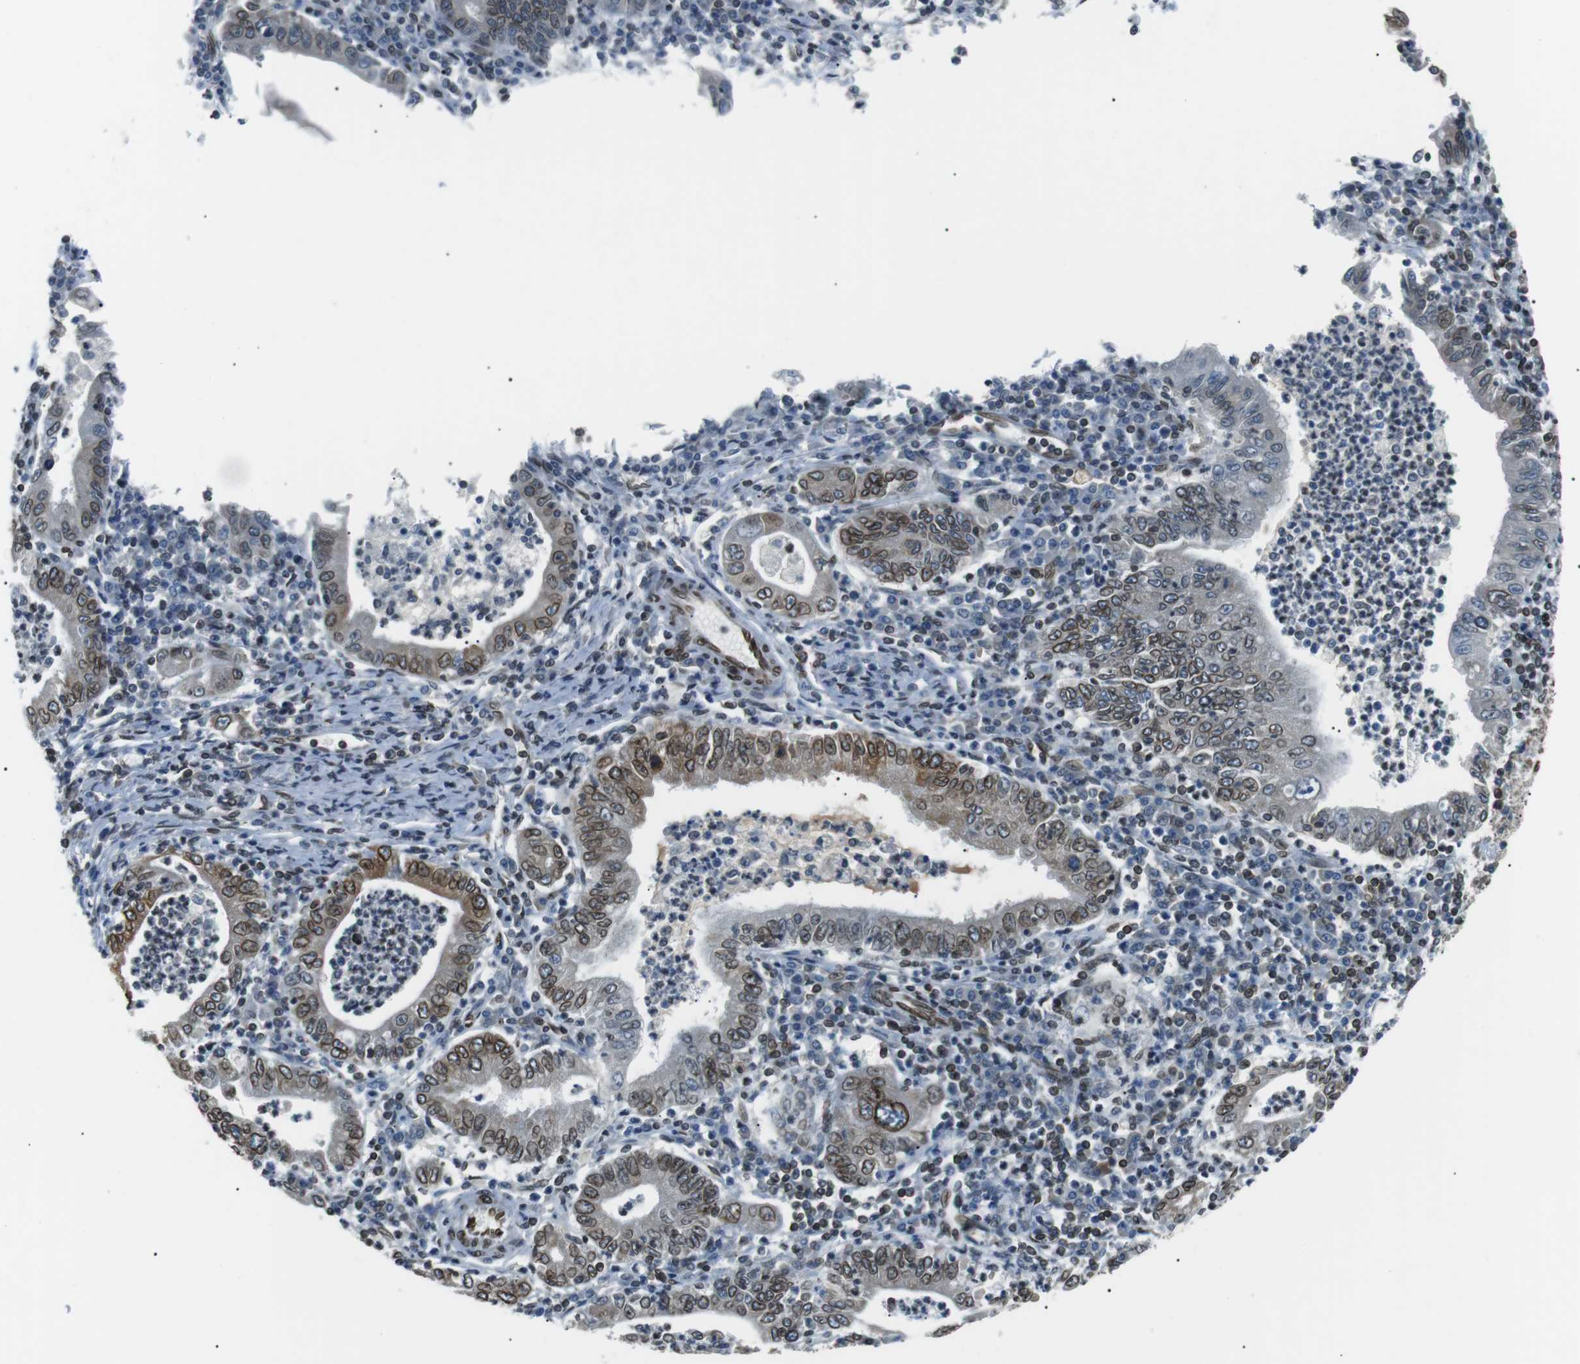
{"staining": {"intensity": "moderate", "quantity": ">75%", "location": "cytoplasmic/membranous,nuclear"}, "tissue": "stomach cancer", "cell_type": "Tumor cells", "image_type": "cancer", "snomed": [{"axis": "morphology", "description": "Normal tissue, NOS"}, {"axis": "morphology", "description": "Adenocarcinoma, NOS"}, {"axis": "topography", "description": "Esophagus"}, {"axis": "topography", "description": "Stomach, upper"}, {"axis": "topography", "description": "Peripheral nerve tissue"}], "caption": "Human stomach cancer stained with a brown dye reveals moderate cytoplasmic/membranous and nuclear positive expression in approximately >75% of tumor cells.", "gene": "TMX4", "patient": {"sex": "male", "age": 62}}